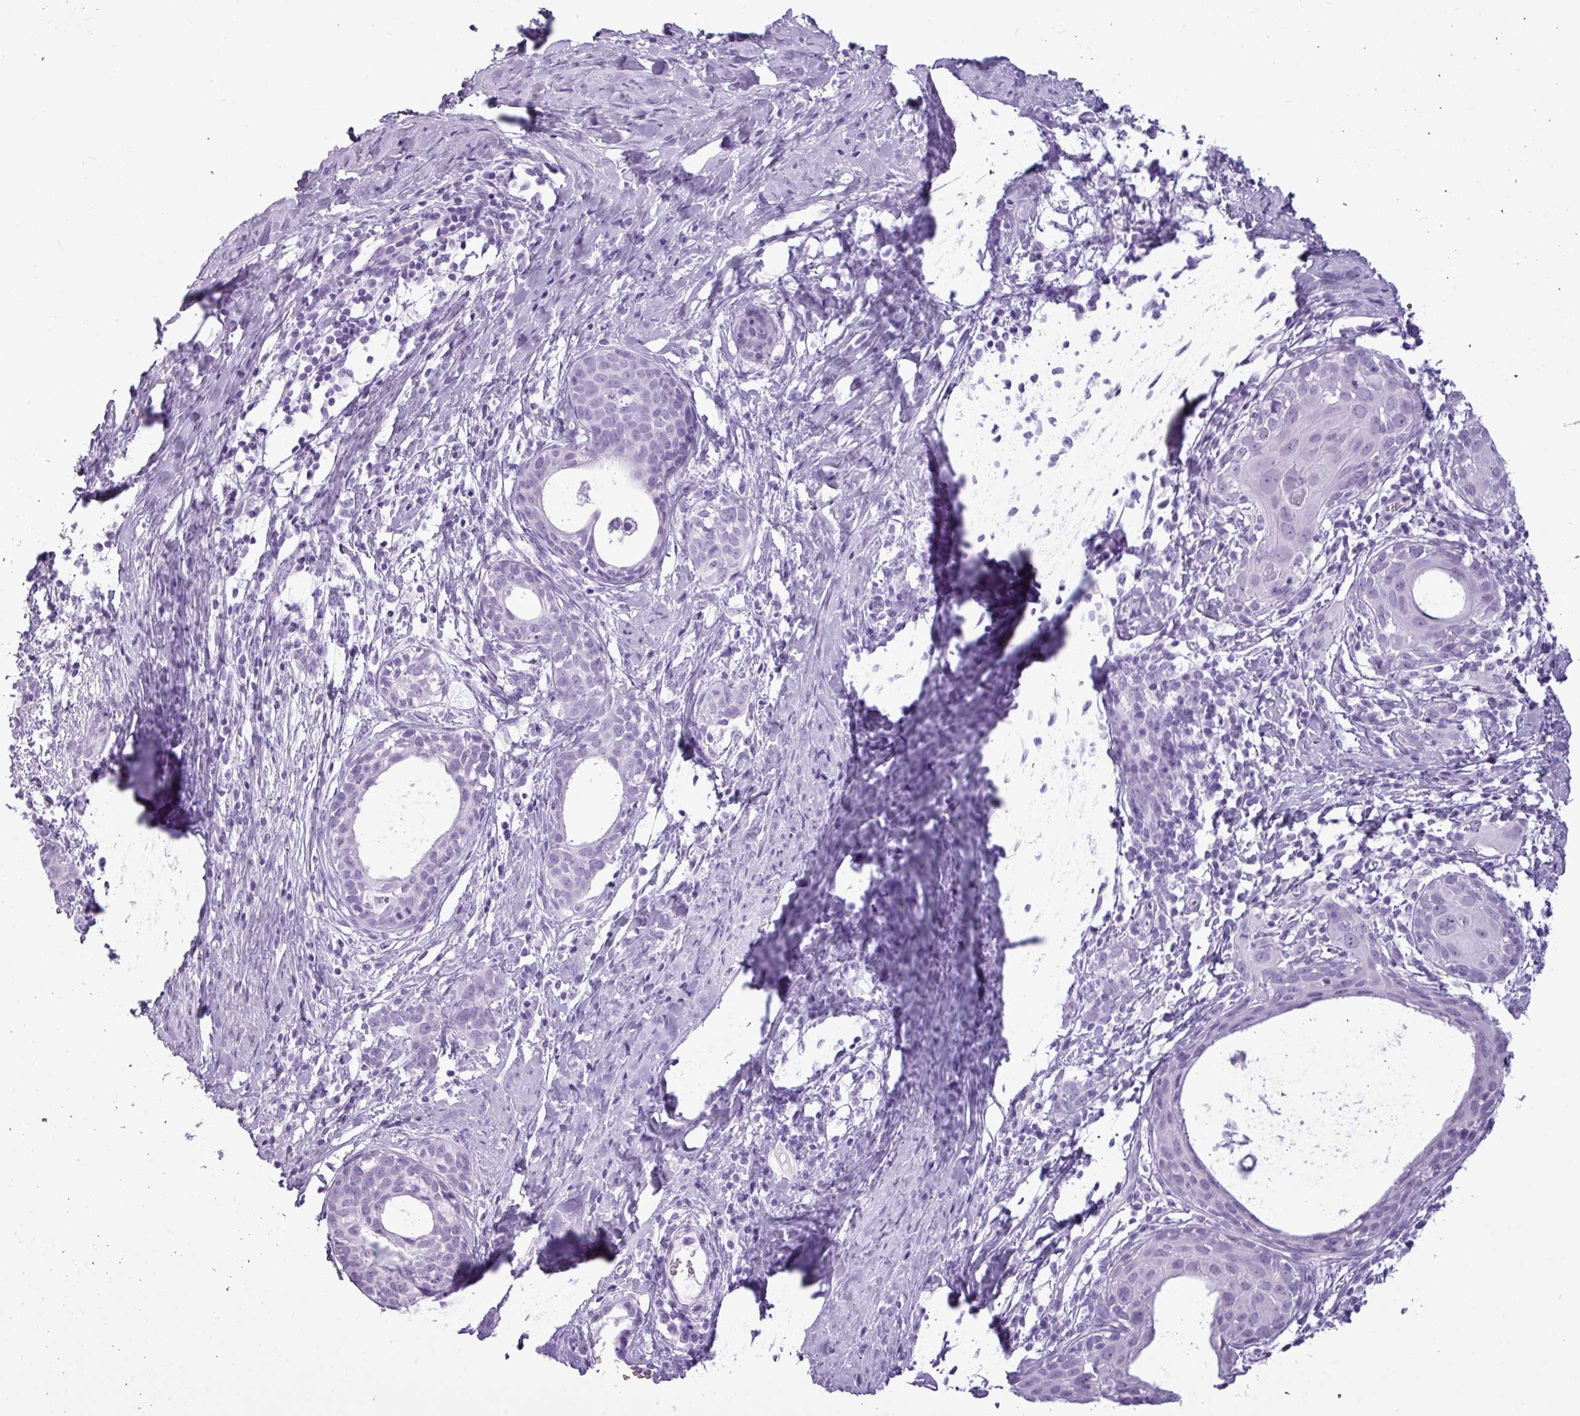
{"staining": {"intensity": "negative", "quantity": "none", "location": "none"}, "tissue": "cervical cancer", "cell_type": "Tumor cells", "image_type": "cancer", "snomed": [{"axis": "morphology", "description": "Squamous cell carcinoma, NOS"}, {"axis": "topography", "description": "Cervix"}], "caption": "High power microscopy image of an immunohistochemistry image of cervical cancer (squamous cell carcinoma), revealing no significant staining in tumor cells.", "gene": "AMY1B", "patient": {"sex": "female", "age": 52}}